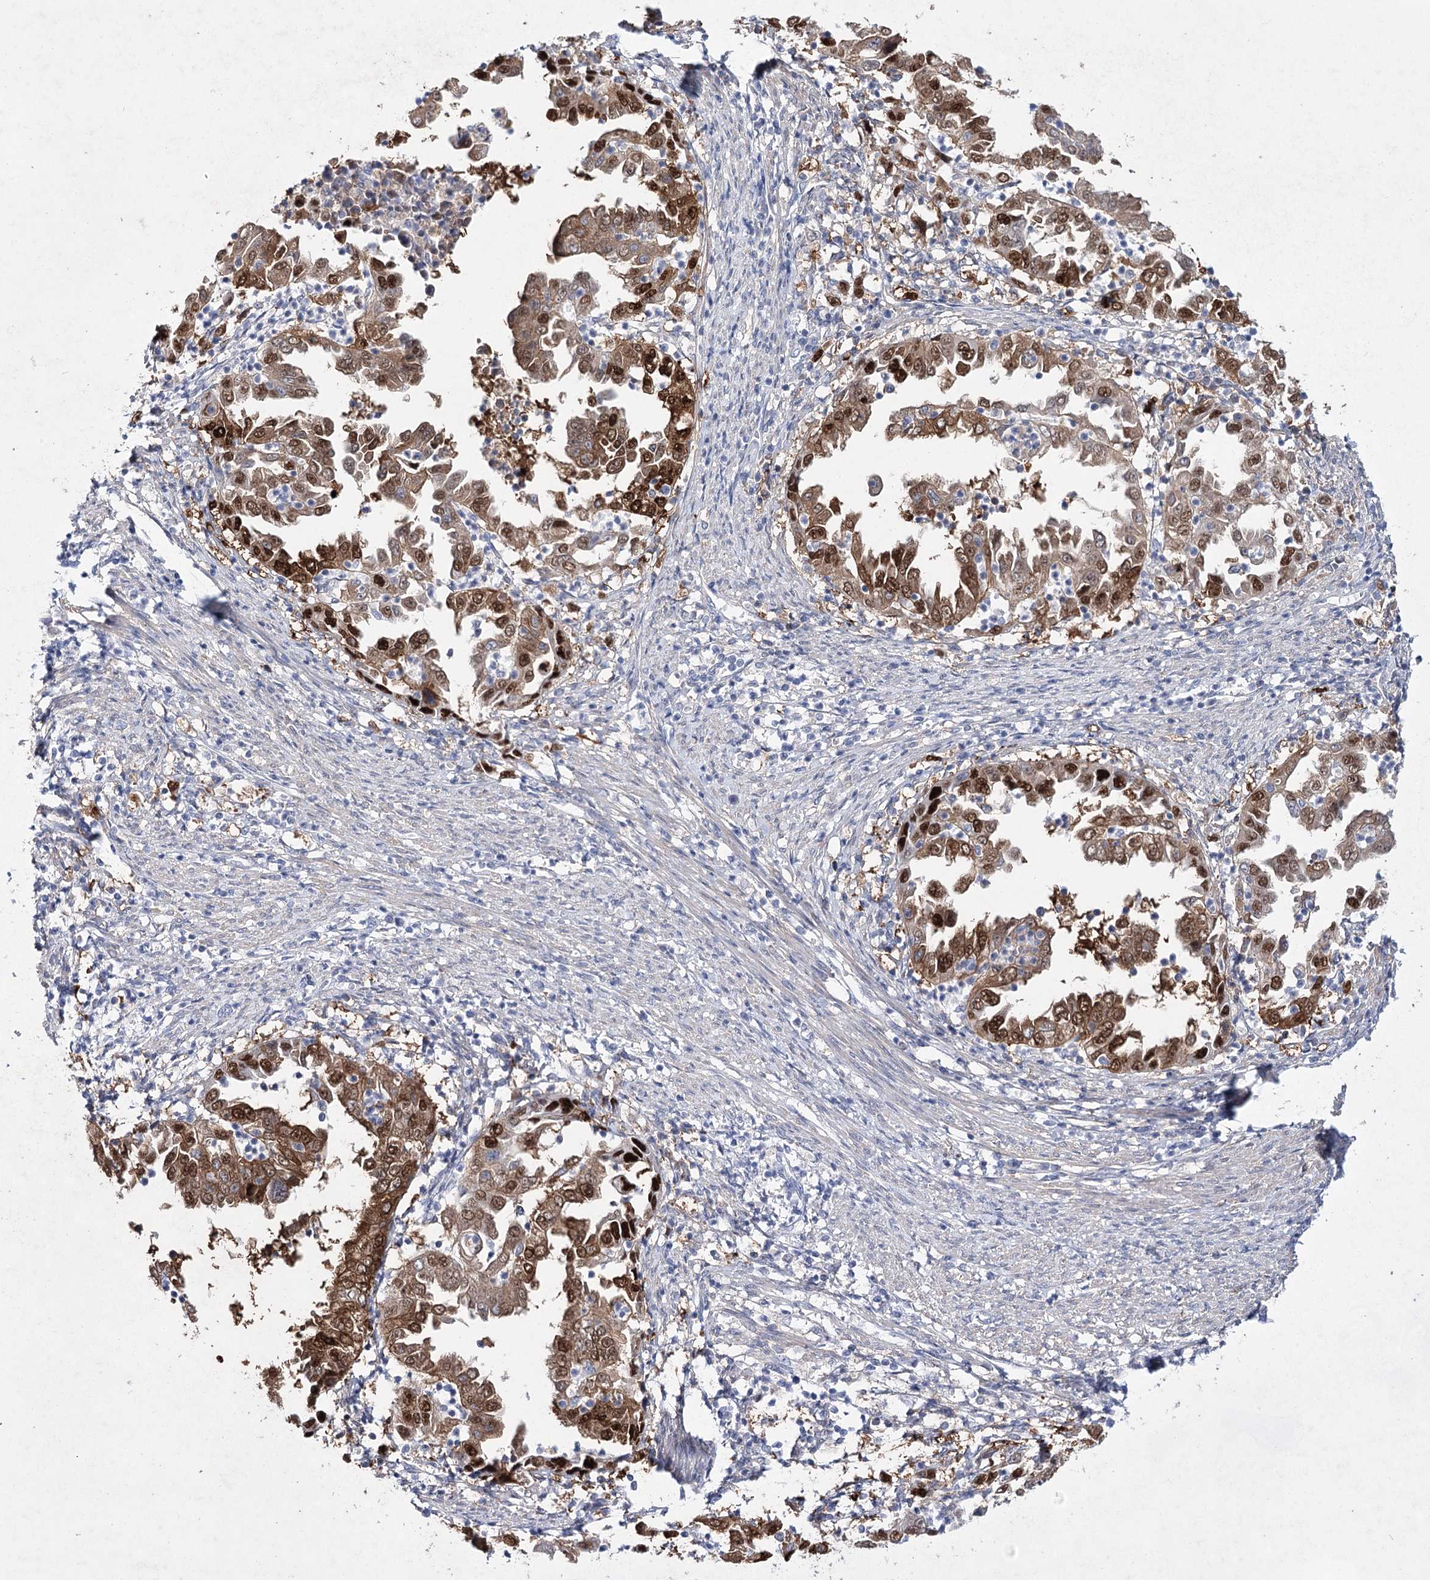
{"staining": {"intensity": "strong", "quantity": ">75%", "location": "cytoplasmic/membranous,nuclear"}, "tissue": "endometrial cancer", "cell_type": "Tumor cells", "image_type": "cancer", "snomed": [{"axis": "morphology", "description": "Adenocarcinoma, NOS"}, {"axis": "topography", "description": "Endometrium"}], "caption": "A high amount of strong cytoplasmic/membranous and nuclear staining is identified in about >75% of tumor cells in adenocarcinoma (endometrial) tissue.", "gene": "UGDH", "patient": {"sex": "female", "age": 85}}